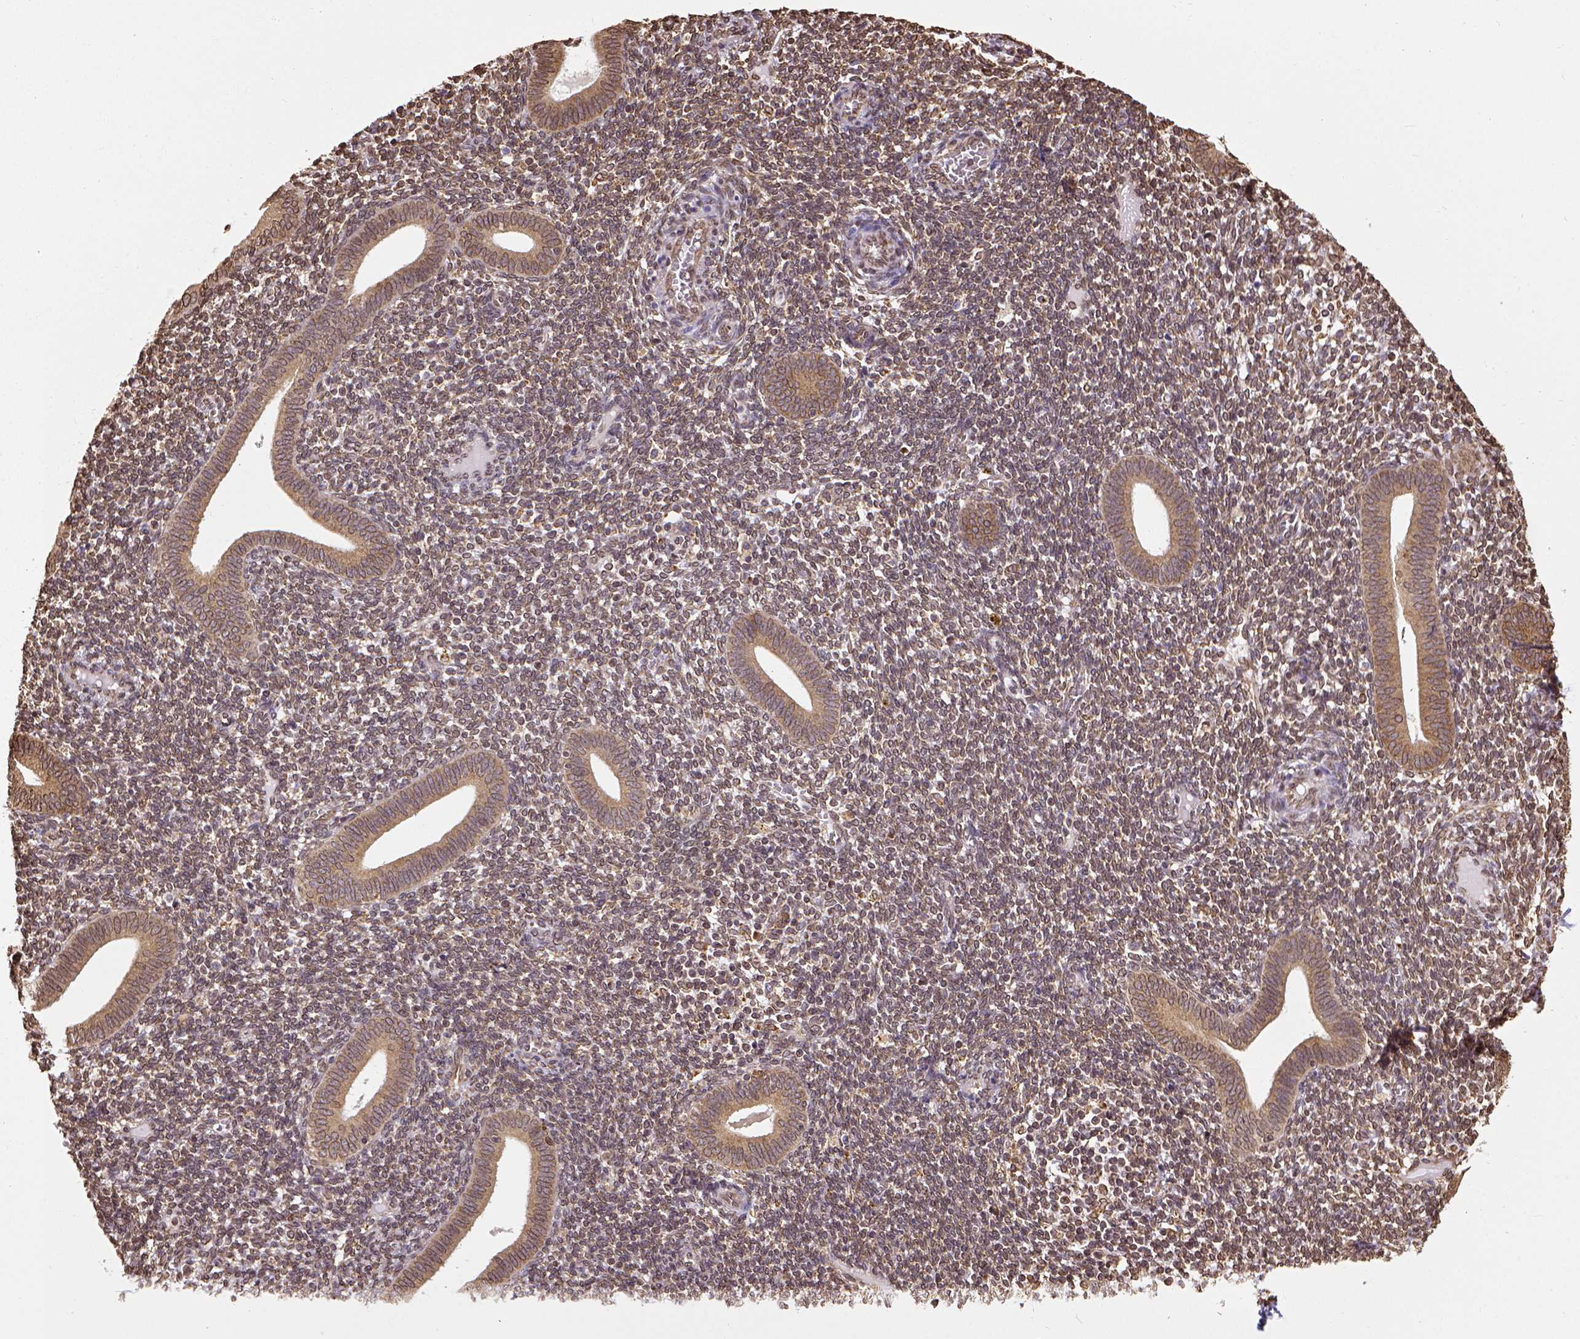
{"staining": {"intensity": "moderate", "quantity": "25%-75%", "location": "cytoplasmic/membranous,nuclear"}, "tissue": "endometrium", "cell_type": "Cells in endometrial stroma", "image_type": "normal", "snomed": [{"axis": "morphology", "description": "Normal tissue, NOS"}, {"axis": "topography", "description": "Endometrium"}], "caption": "DAB immunohistochemical staining of unremarkable human endometrium demonstrates moderate cytoplasmic/membranous,nuclear protein positivity in approximately 25%-75% of cells in endometrial stroma.", "gene": "MTDH", "patient": {"sex": "female", "age": 25}}